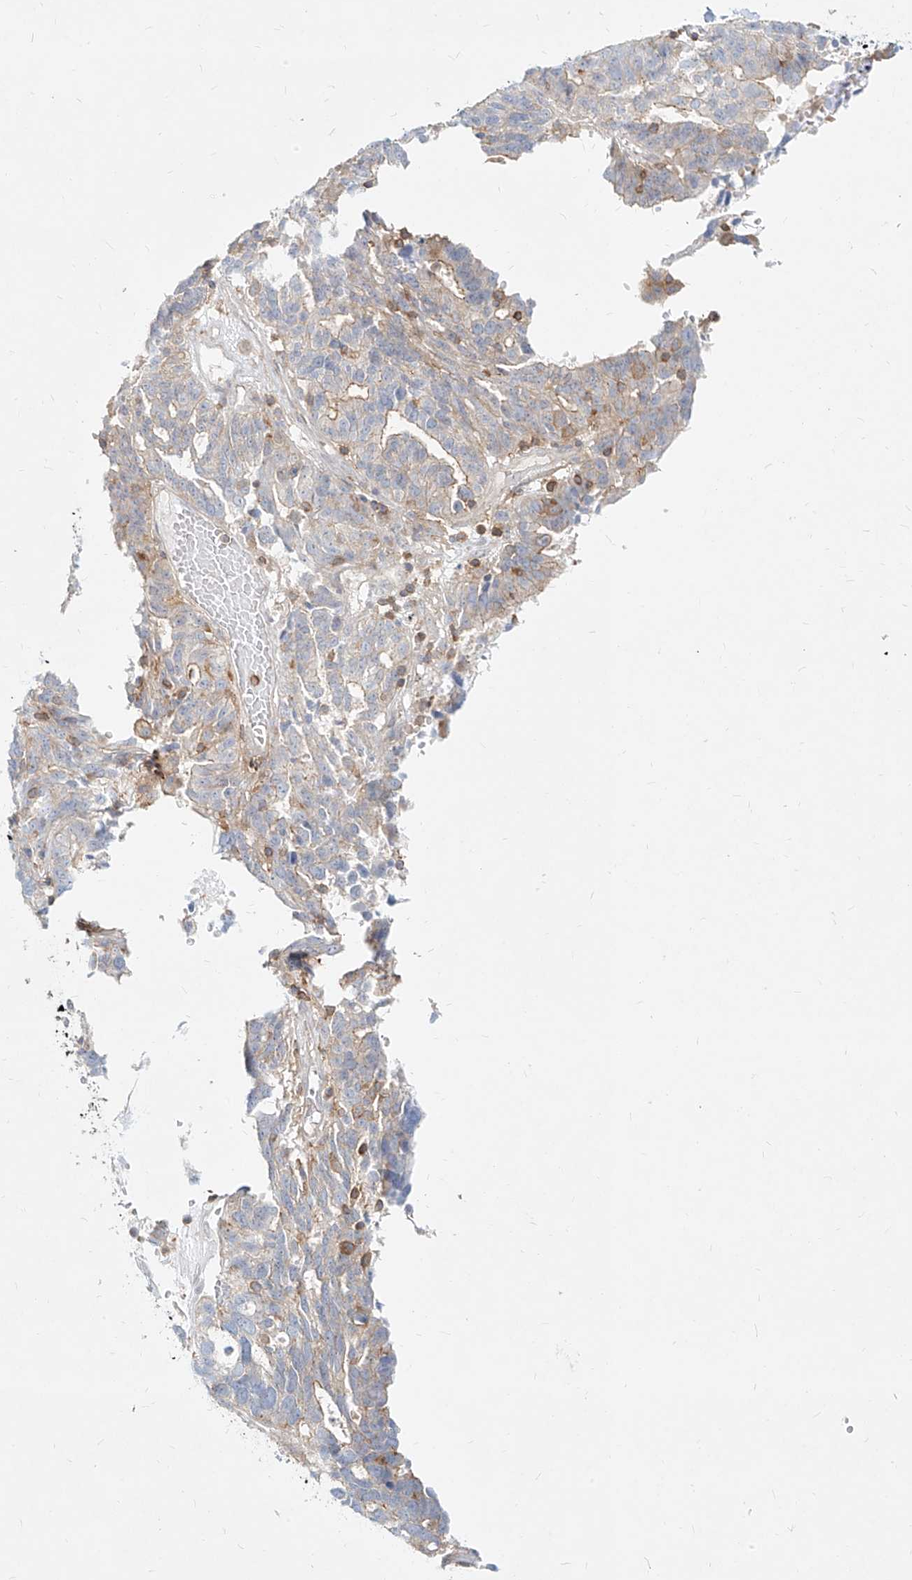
{"staining": {"intensity": "negative", "quantity": "none", "location": "none"}, "tissue": "ovarian cancer", "cell_type": "Tumor cells", "image_type": "cancer", "snomed": [{"axis": "morphology", "description": "Cystadenocarcinoma, serous, NOS"}, {"axis": "topography", "description": "Ovary"}], "caption": "Ovarian serous cystadenocarcinoma was stained to show a protein in brown. There is no significant expression in tumor cells.", "gene": "SLC2A12", "patient": {"sex": "female", "age": 59}}